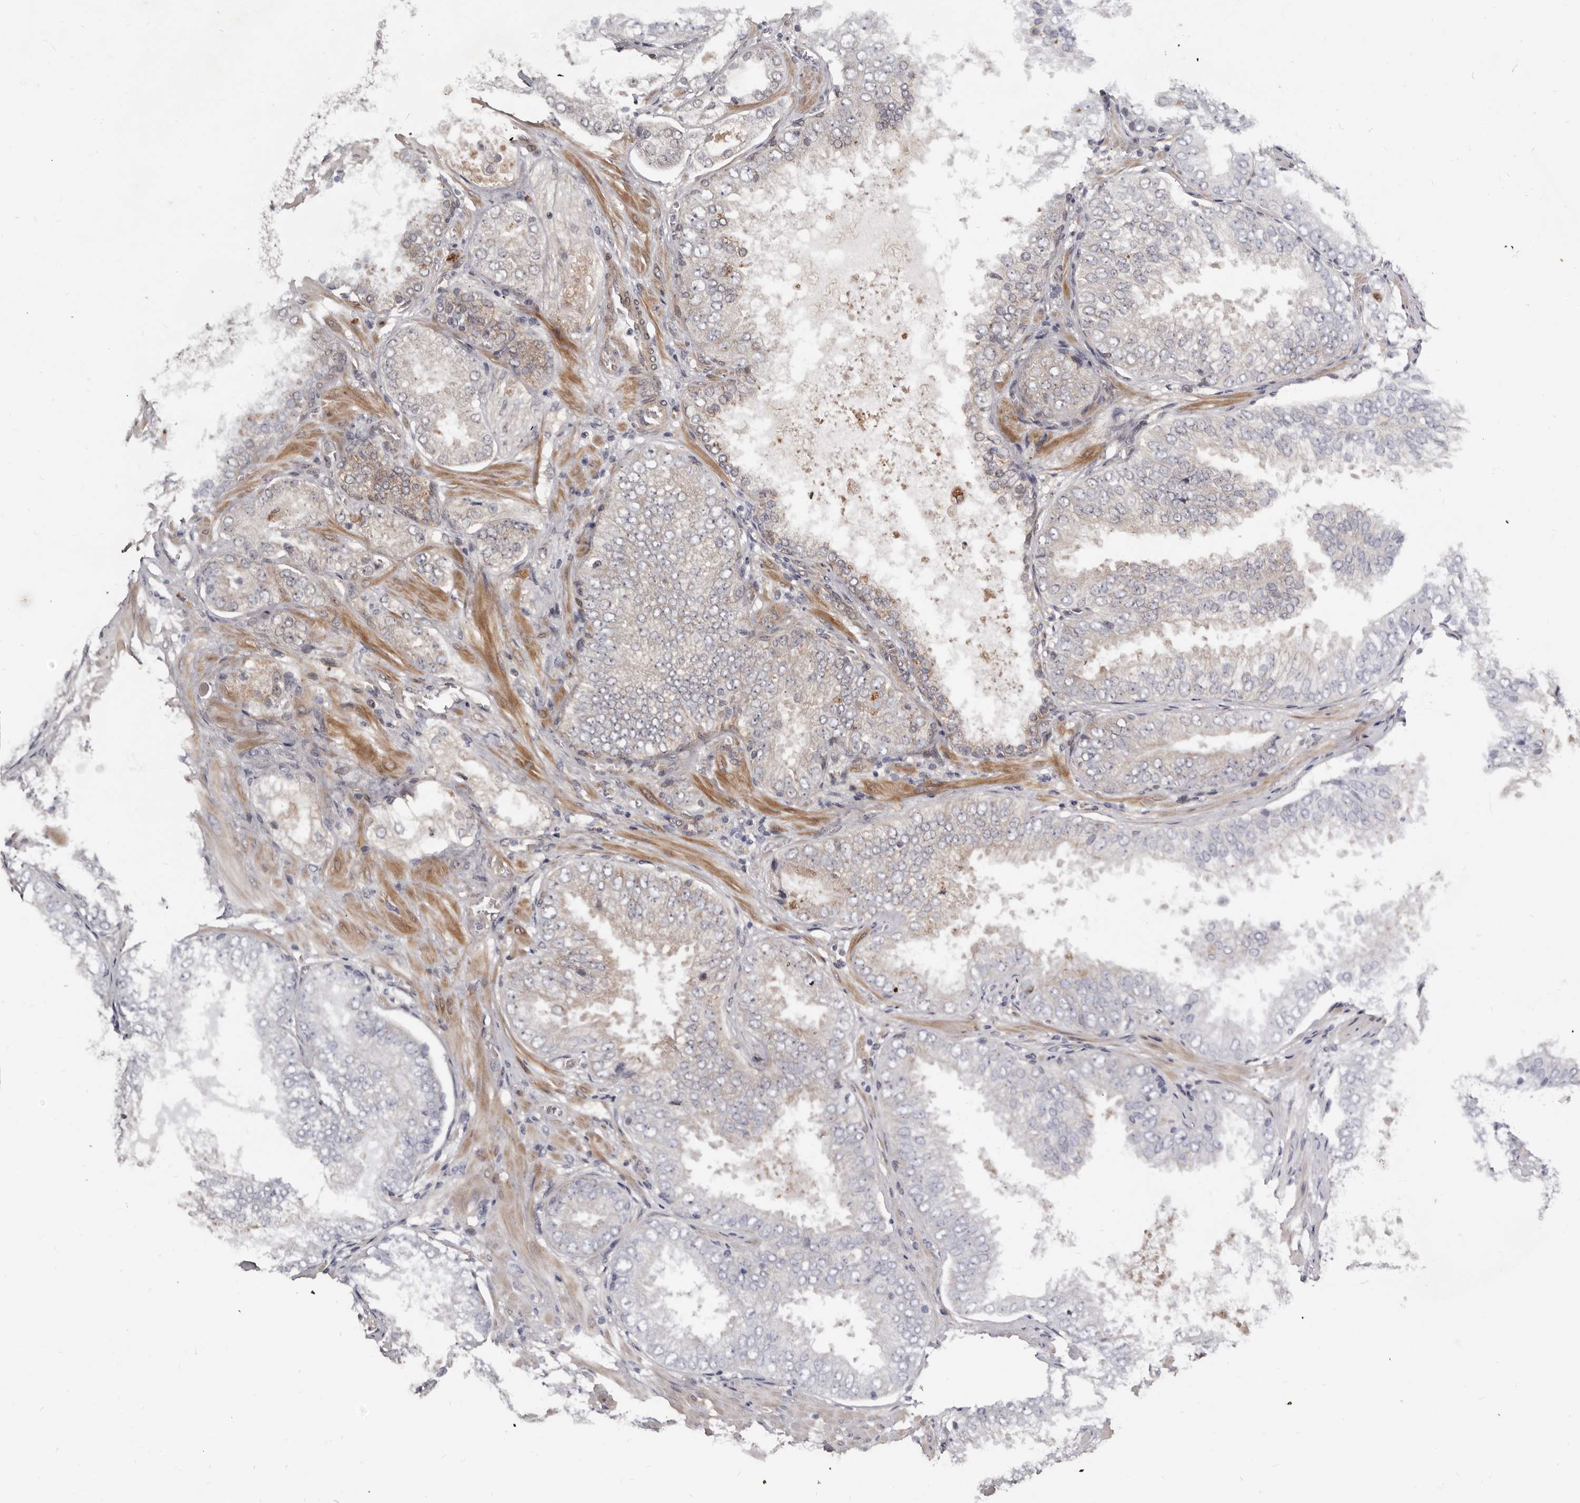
{"staining": {"intensity": "moderate", "quantity": "25%-75%", "location": "cytoplasmic/membranous"}, "tissue": "prostate cancer", "cell_type": "Tumor cells", "image_type": "cancer", "snomed": [{"axis": "morphology", "description": "Adenocarcinoma, High grade"}, {"axis": "topography", "description": "Prostate"}], "caption": "Prostate adenocarcinoma (high-grade) stained with a protein marker shows moderate staining in tumor cells.", "gene": "SBDS", "patient": {"sex": "male", "age": 58}}